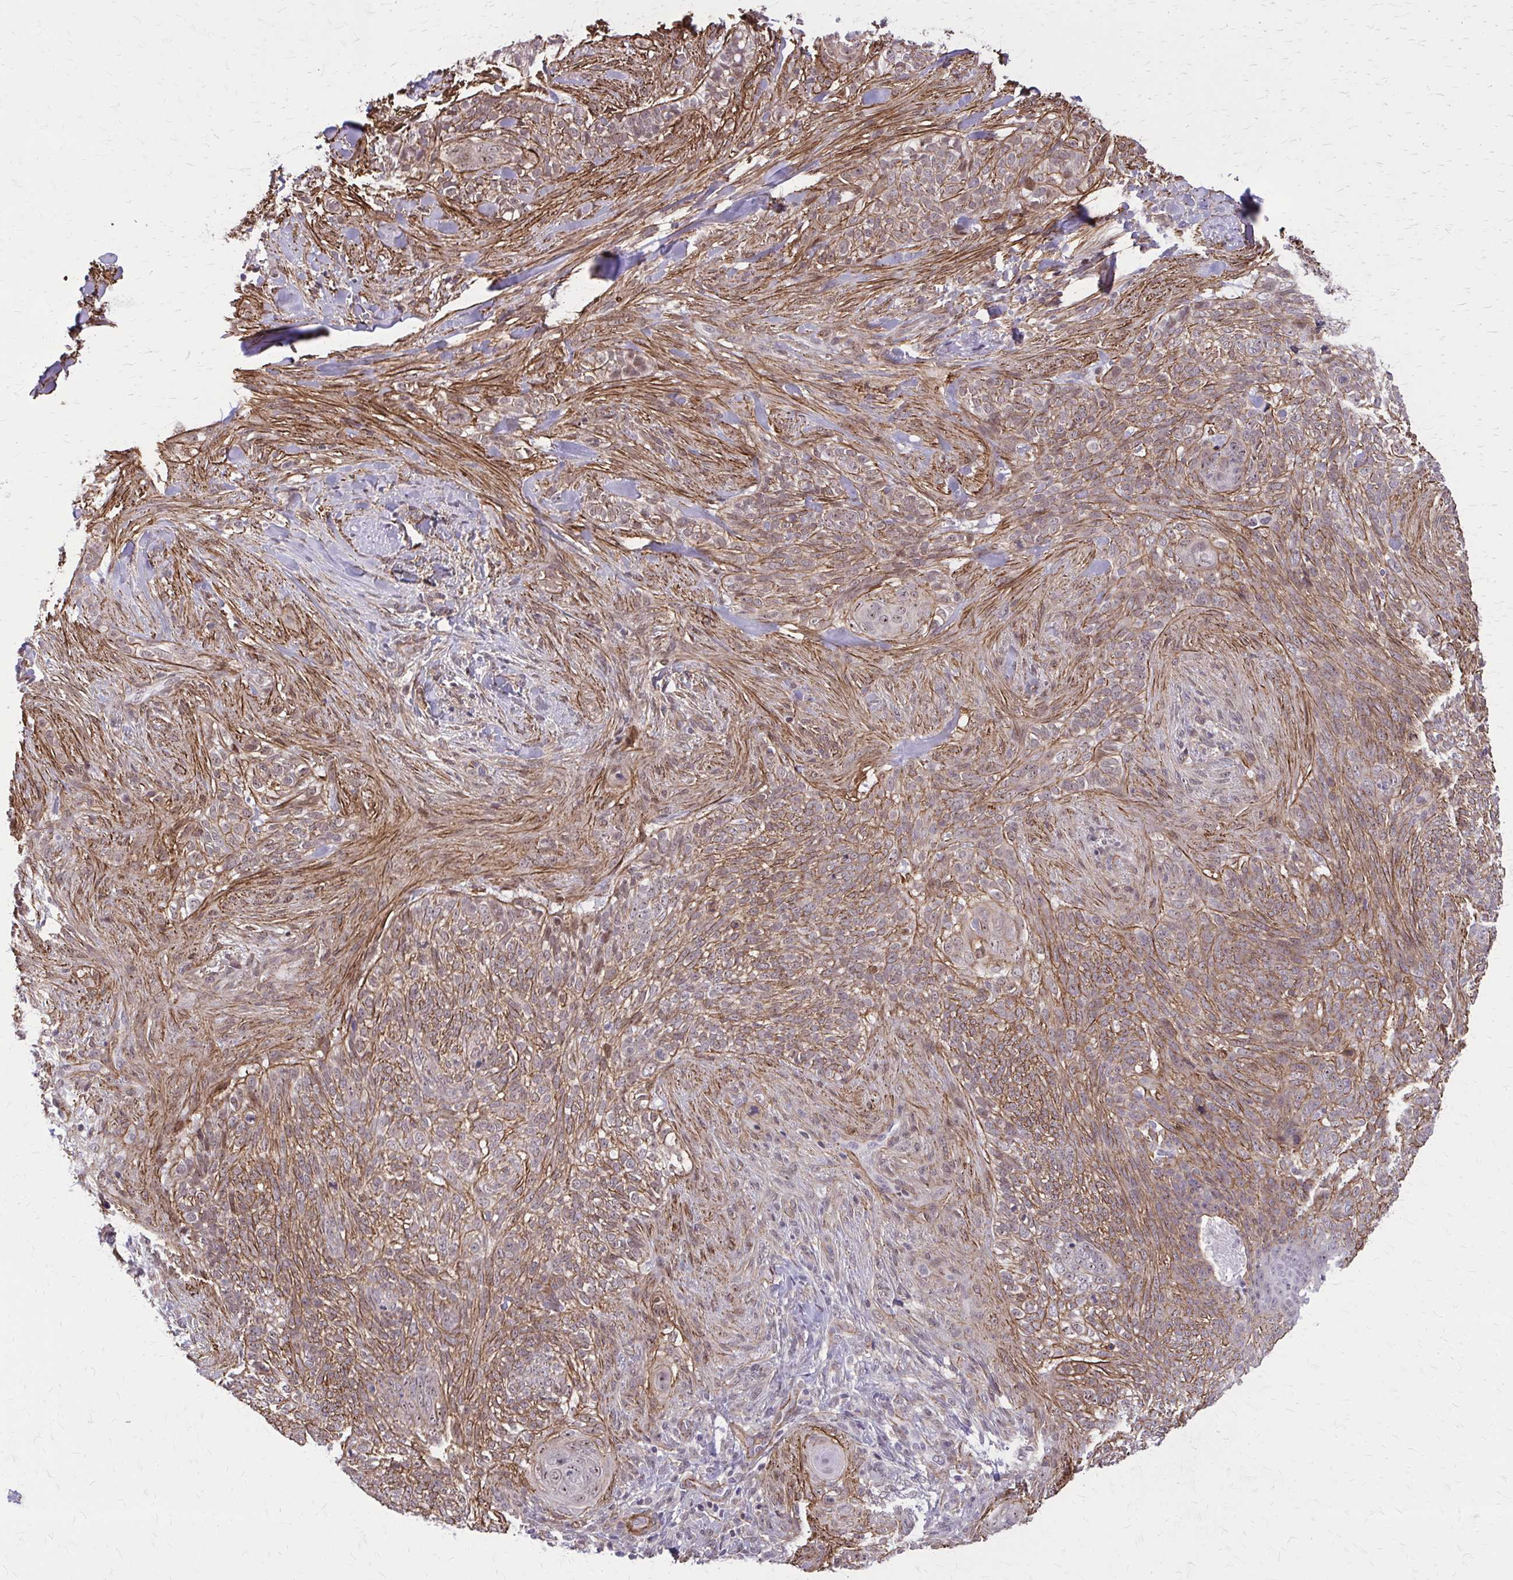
{"staining": {"intensity": "moderate", "quantity": ">75%", "location": "cytoplasmic/membranous"}, "tissue": "skin cancer", "cell_type": "Tumor cells", "image_type": "cancer", "snomed": [{"axis": "morphology", "description": "Basal cell carcinoma"}, {"axis": "topography", "description": "Skin"}], "caption": "The image reveals immunohistochemical staining of skin basal cell carcinoma. There is moderate cytoplasmic/membranous positivity is seen in about >75% of tumor cells.", "gene": "NRBF2", "patient": {"sex": "female", "age": 48}}